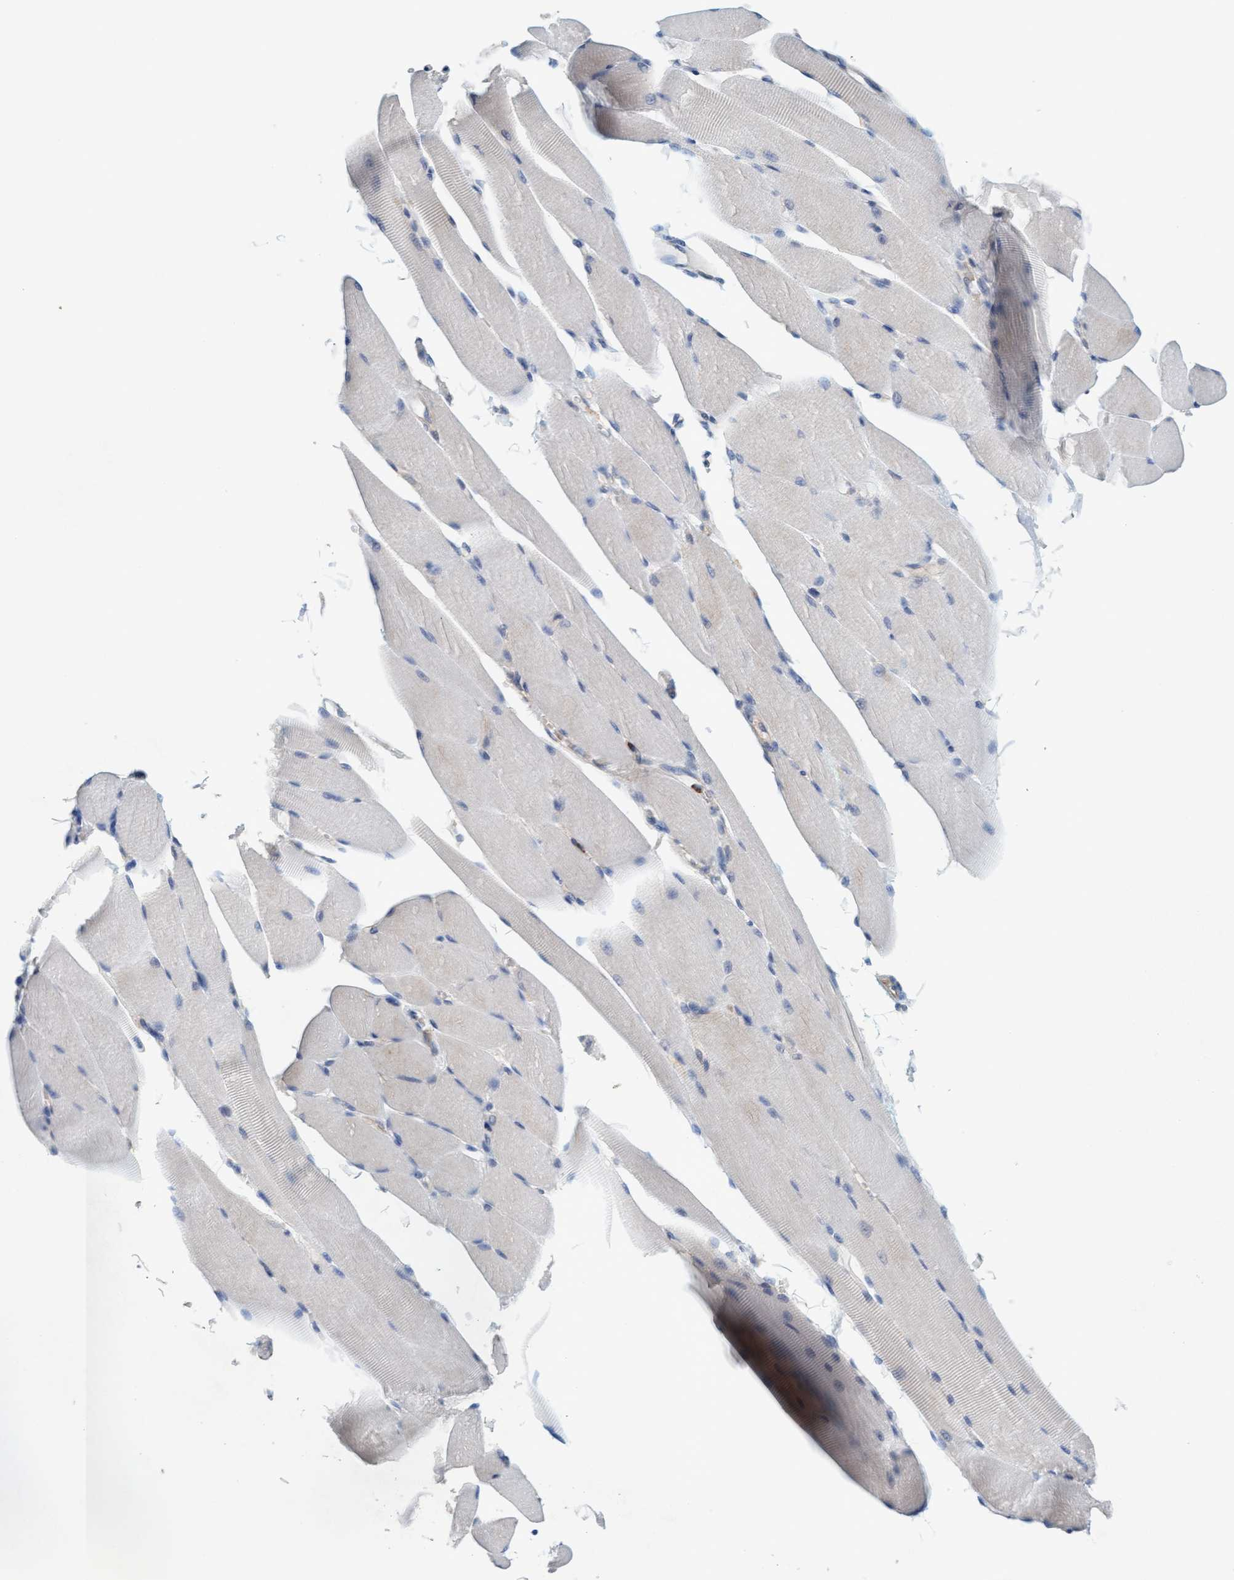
{"staining": {"intensity": "negative", "quantity": "none", "location": "none"}, "tissue": "skeletal muscle", "cell_type": "Myocytes", "image_type": "normal", "snomed": [{"axis": "morphology", "description": "Normal tissue, NOS"}, {"axis": "topography", "description": "Skeletal muscle"}, {"axis": "topography", "description": "Peripheral nerve tissue"}], "caption": "IHC of benign skeletal muscle demonstrates no staining in myocytes.", "gene": "SIGIRR", "patient": {"sex": "female", "age": 84}}